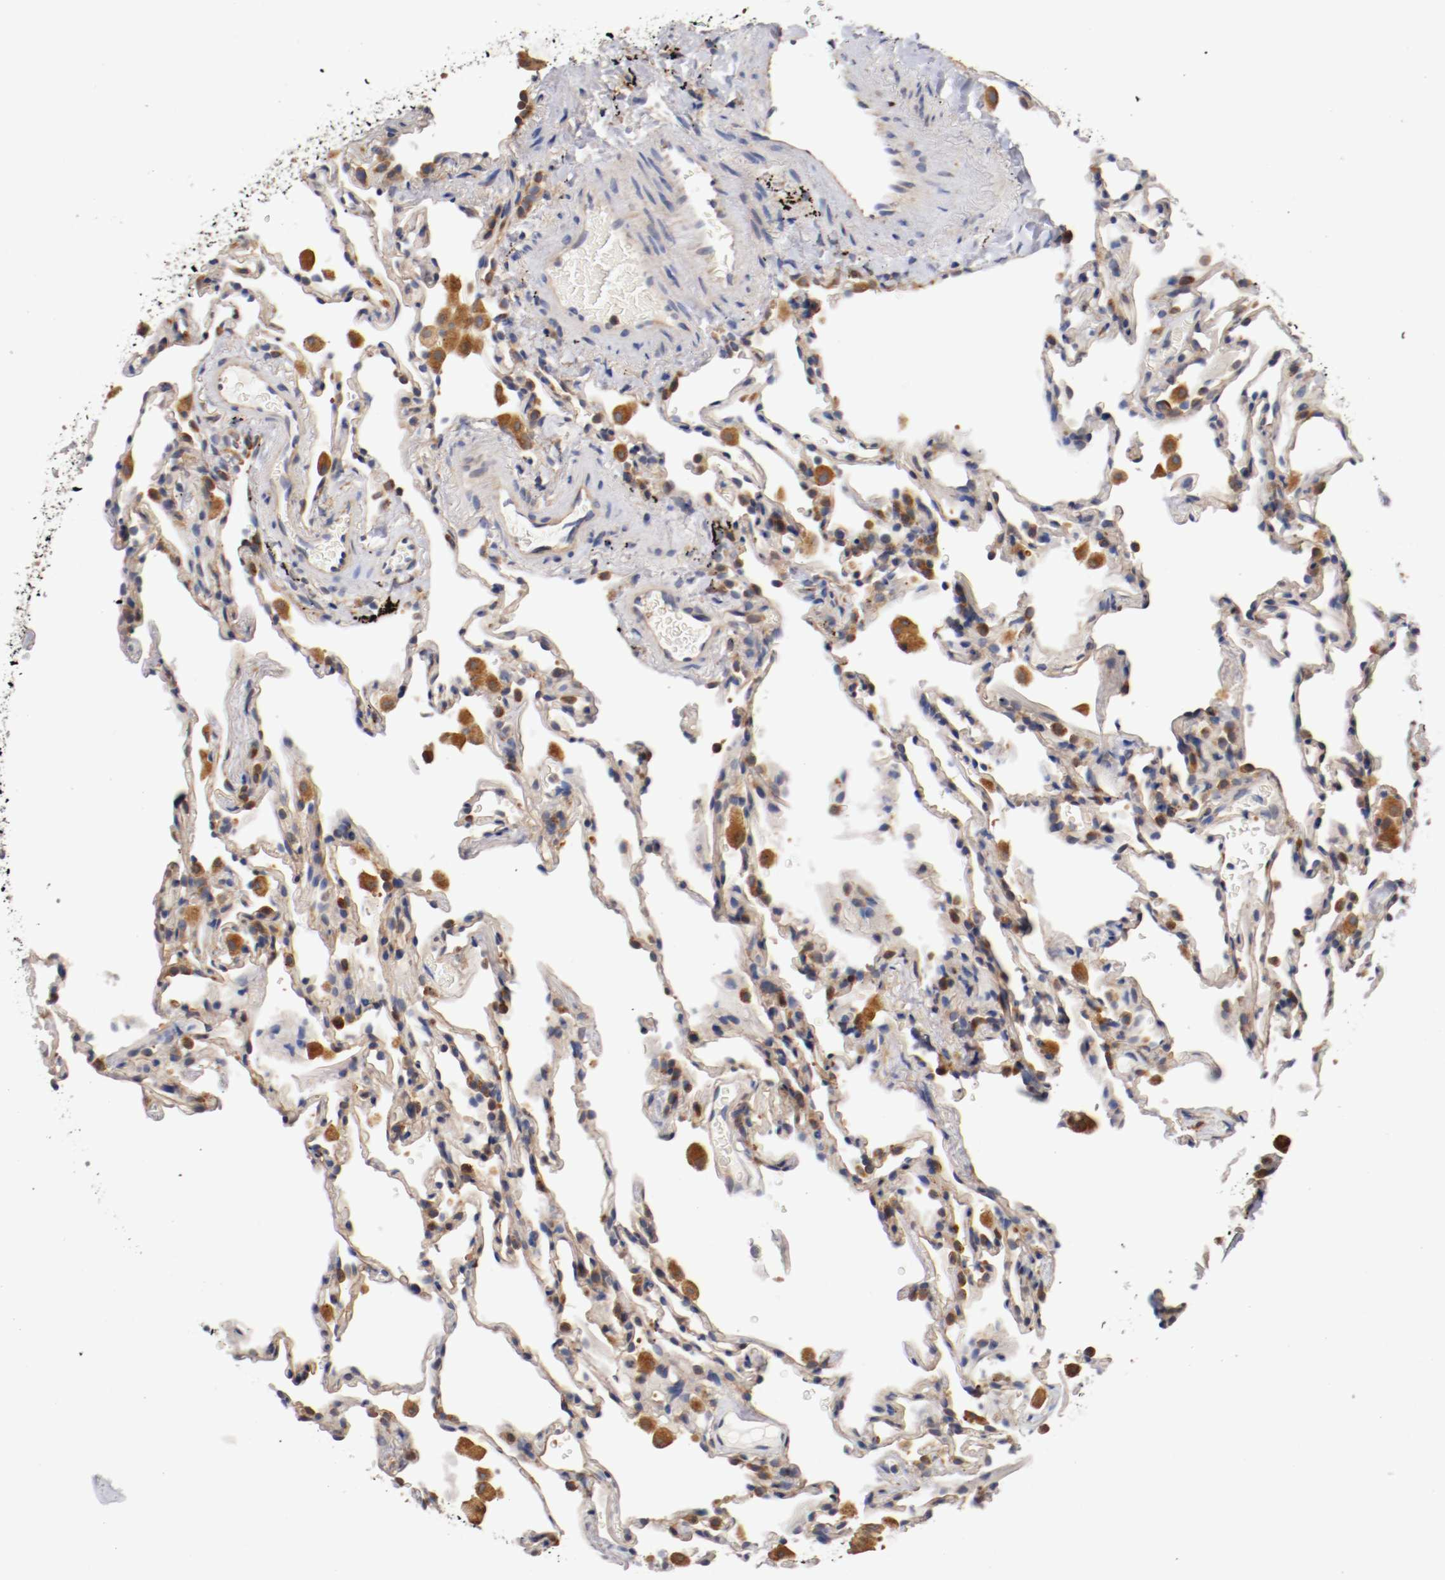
{"staining": {"intensity": "weak", "quantity": ">75%", "location": "cytoplasmic/membranous"}, "tissue": "lung", "cell_type": "Alveolar cells", "image_type": "normal", "snomed": [{"axis": "morphology", "description": "Normal tissue, NOS"}, {"axis": "morphology", "description": "Soft tissue tumor metastatic"}, {"axis": "topography", "description": "Lung"}], "caption": "The immunohistochemical stain highlights weak cytoplasmic/membranous positivity in alveolar cells of benign lung.", "gene": "TNFSF12", "patient": {"sex": "male", "age": 59}}